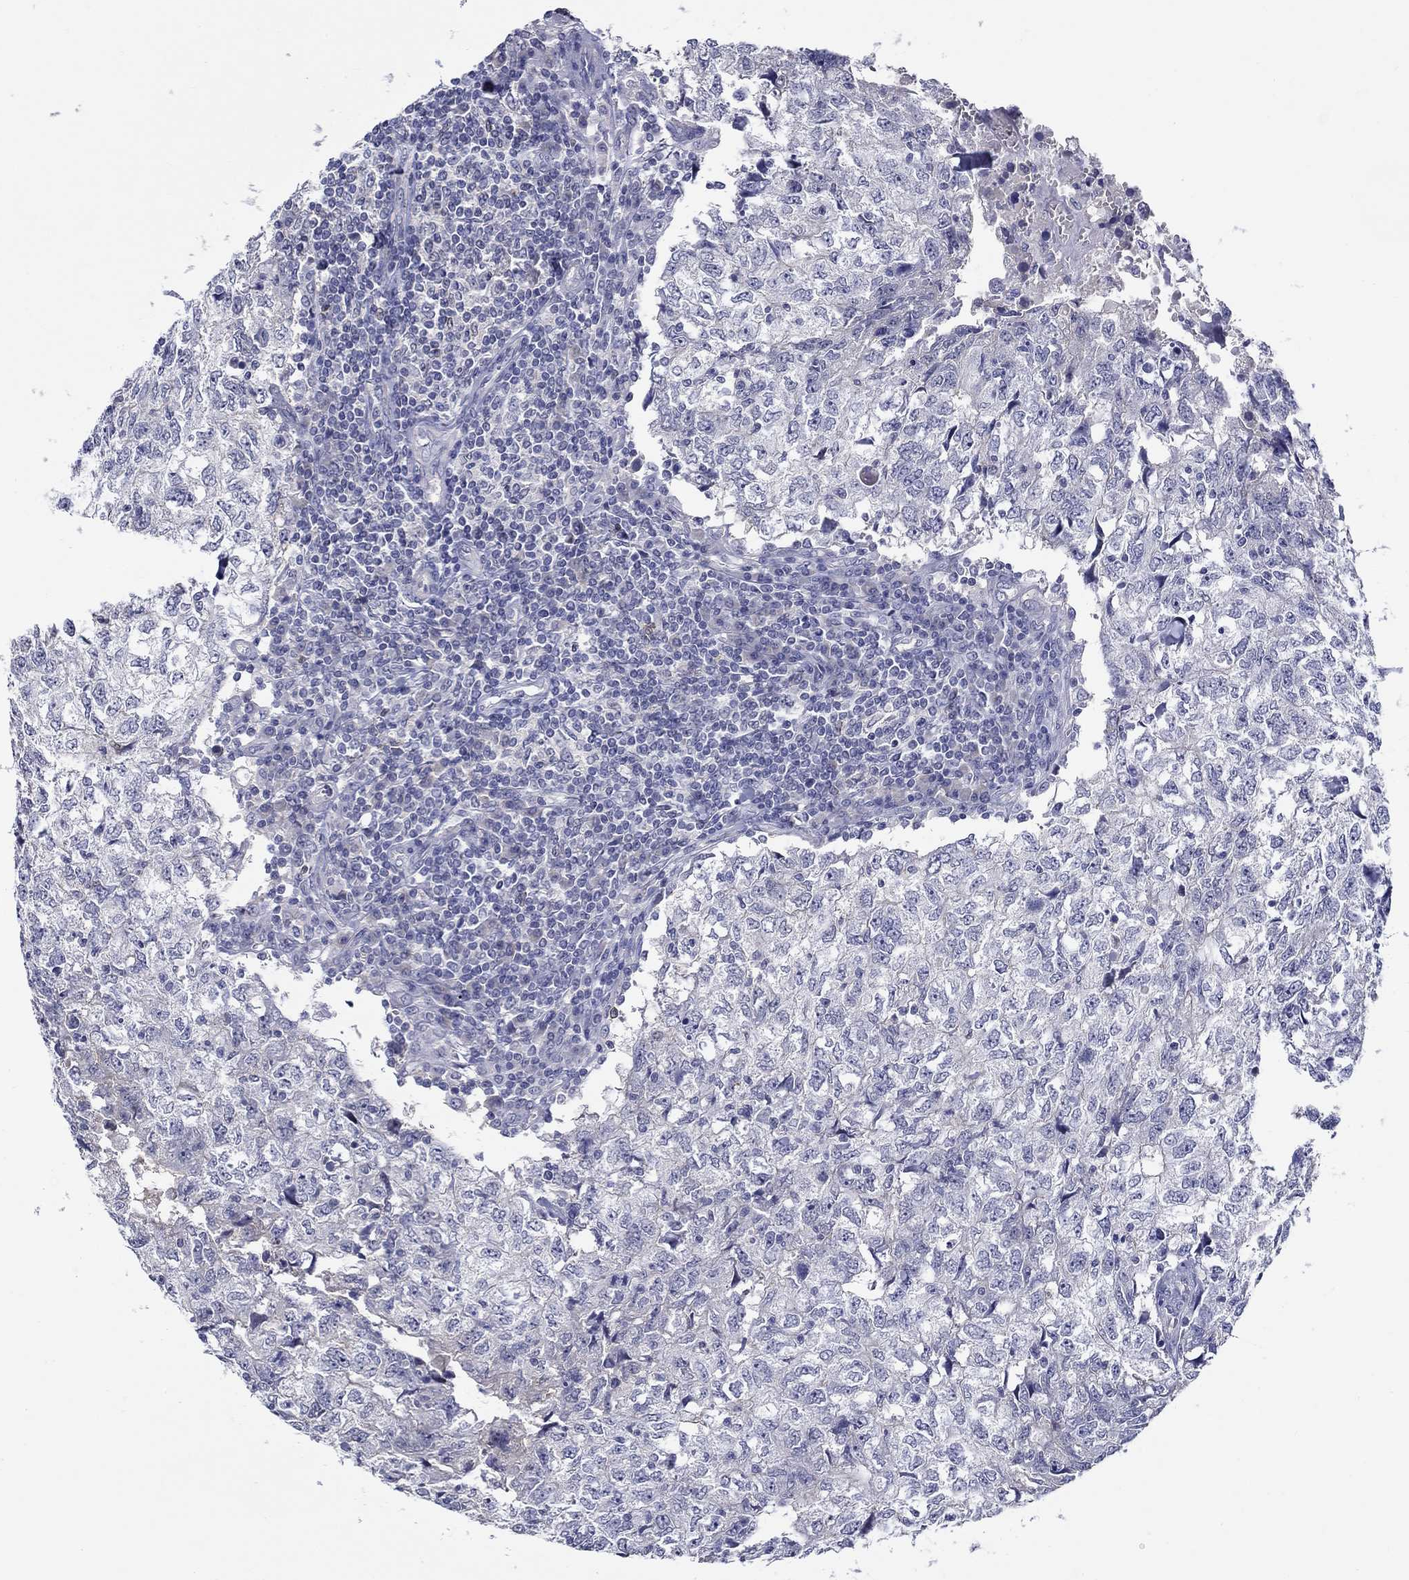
{"staining": {"intensity": "negative", "quantity": "none", "location": "none"}, "tissue": "breast cancer", "cell_type": "Tumor cells", "image_type": "cancer", "snomed": [{"axis": "morphology", "description": "Duct carcinoma"}, {"axis": "topography", "description": "Breast"}], "caption": "Immunohistochemistry micrograph of human breast cancer stained for a protein (brown), which shows no expression in tumor cells.", "gene": "SLC30A3", "patient": {"sex": "female", "age": 30}}